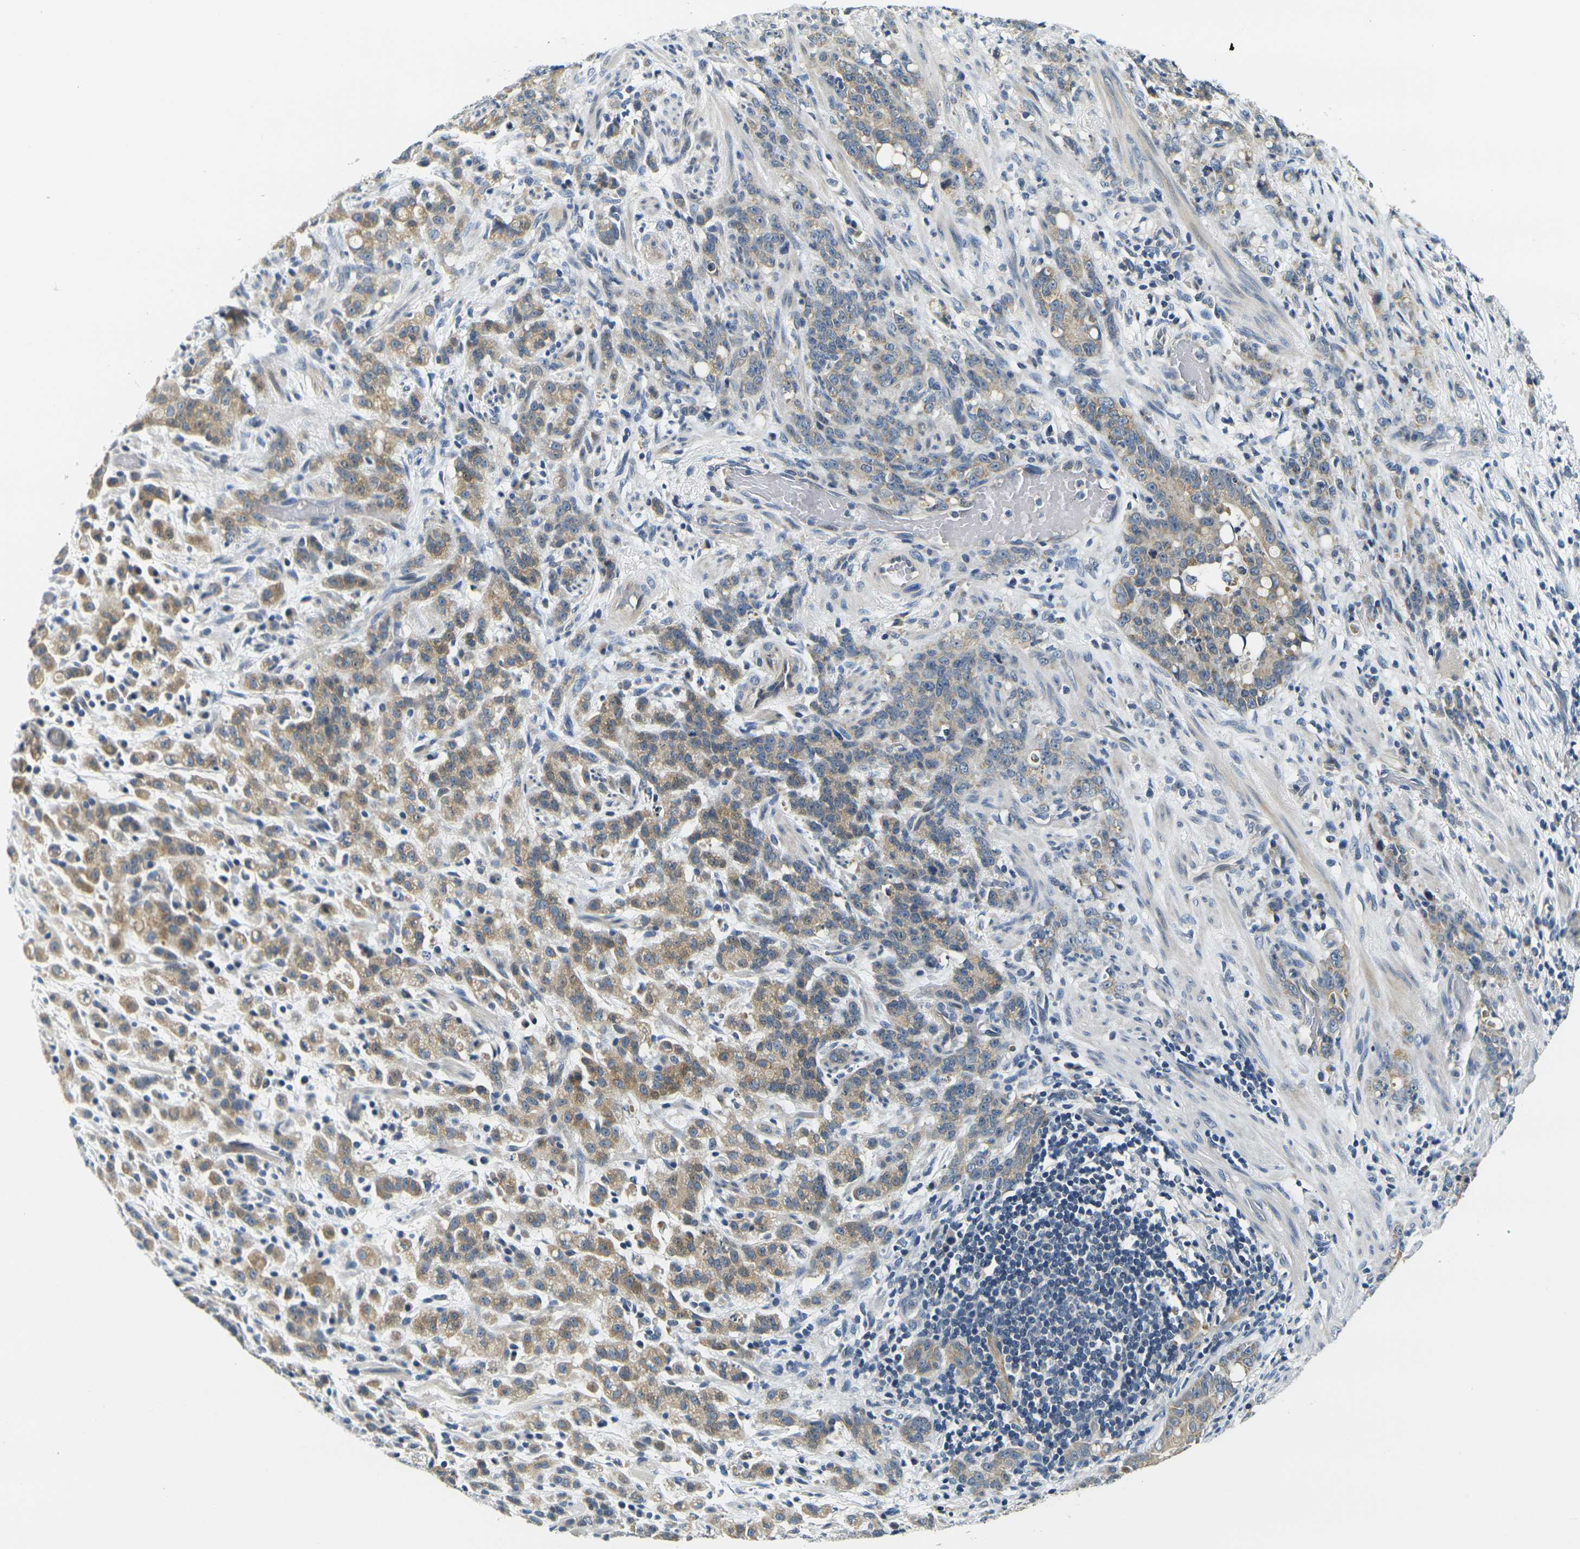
{"staining": {"intensity": "weak", "quantity": ">75%", "location": "cytoplasmic/membranous"}, "tissue": "stomach cancer", "cell_type": "Tumor cells", "image_type": "cancer", "snomed": [{"axis": "morphology", "description": "Adenocarcinoma, NOS"}, {"axis": "topography", "description": "Stomach, lower"}], "caption": "Immunohistochemistry (DAB) staining of human adenocarcinoma (stomach) shows weak cytoplasmic/membranous protein positivity in about >75% of tumor cells. (Brightfield microscopy of DAB IHC at high magnification).", "gene": "SHISAL2B", "patient": {"sex": "male", "age": 88}}